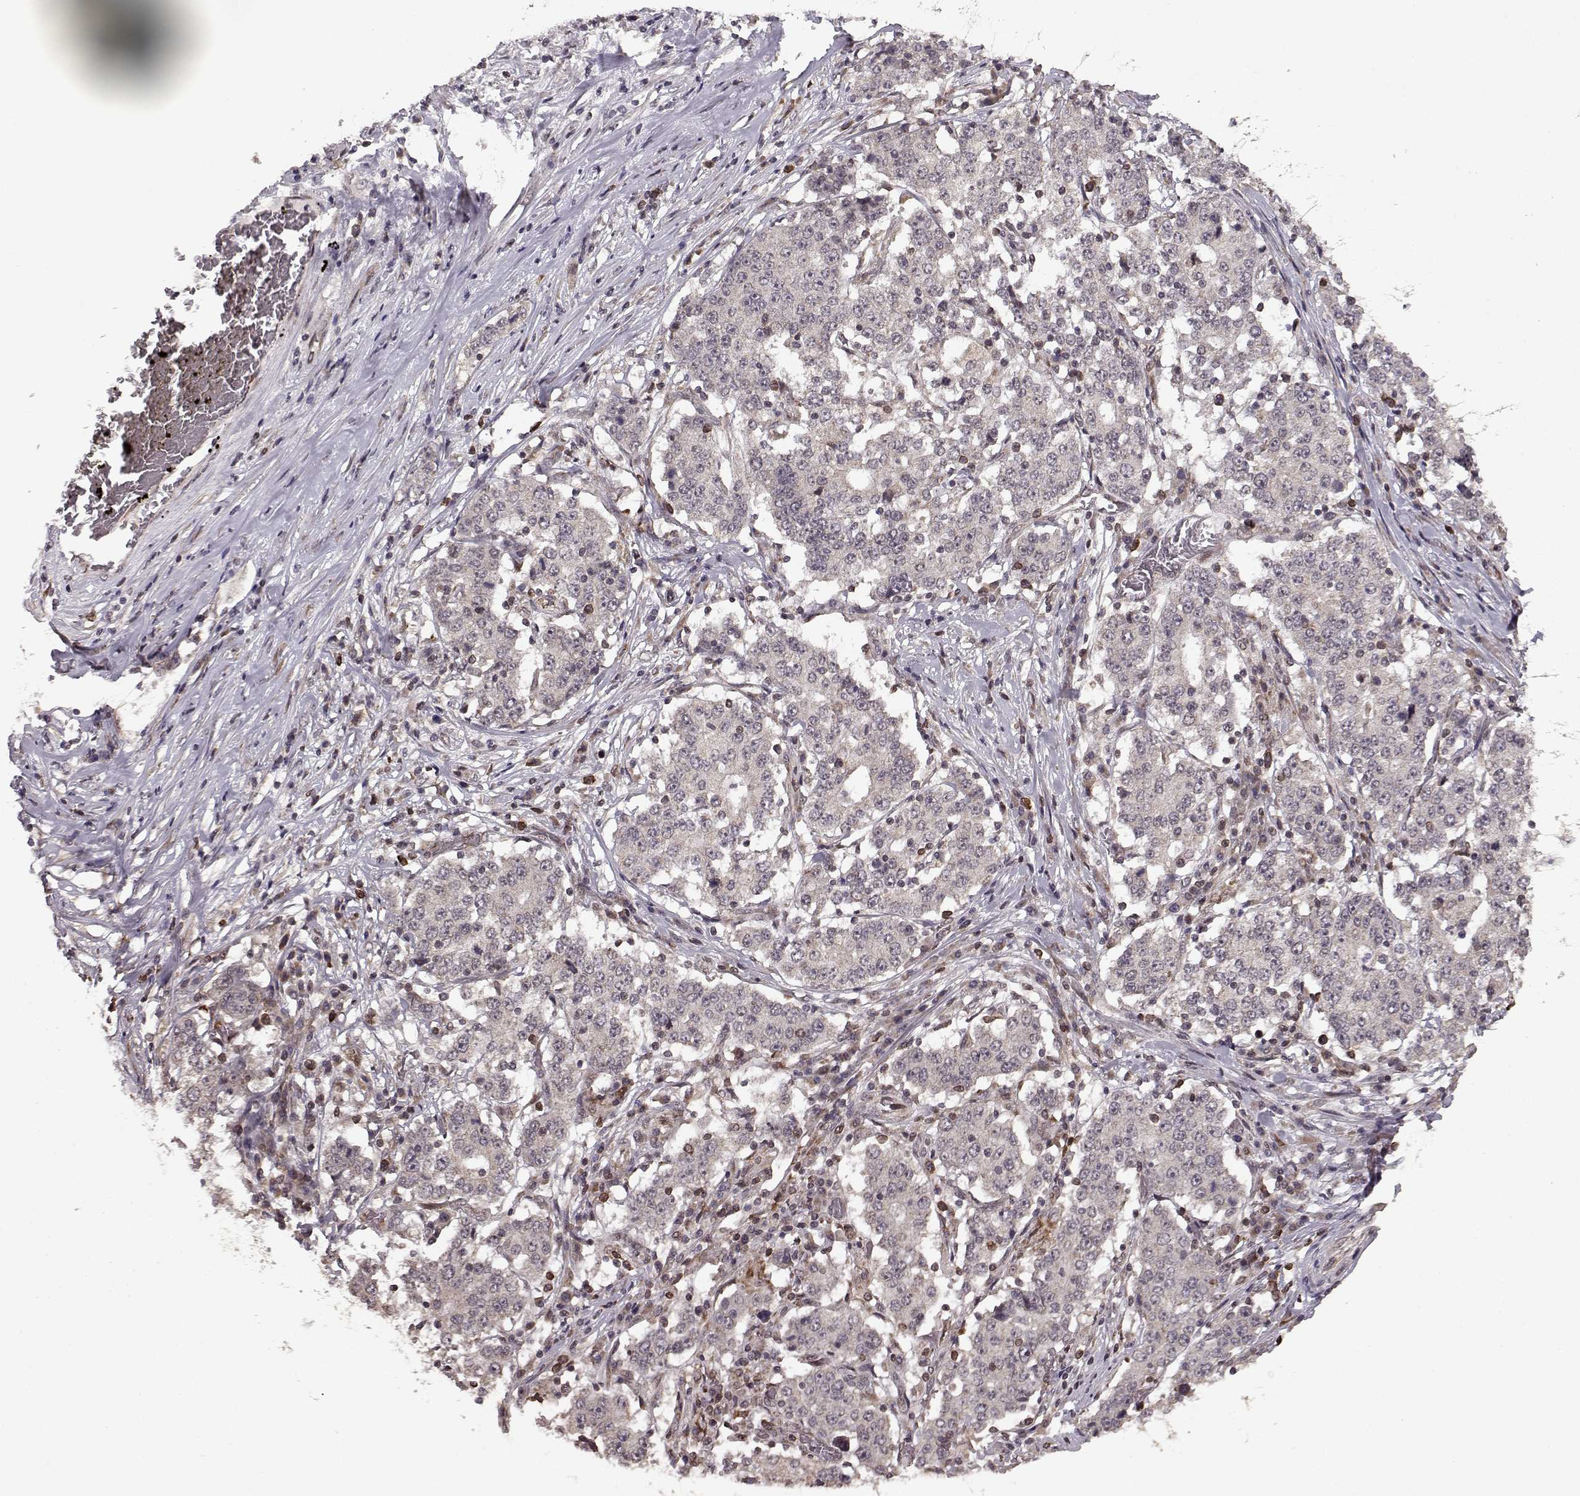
{"staining": {"intensity": "negative", "quantity": "none", "location": "none"}, "tissue": "stomach cancer", "cell_type": "Tumor cells", "image_type": "cancer", "snomed": [{"axis": "morphology", "description": "Adenocarcinoma, NOS"}, {"axis": "topography", "description": "Stomach"}], "caption": "This is an IHC micrograph of human stomach cancer. There is no positivity in tumor cells.", "gene": "ELOVL5", "patient": {"sex": "male", "age": 59}}